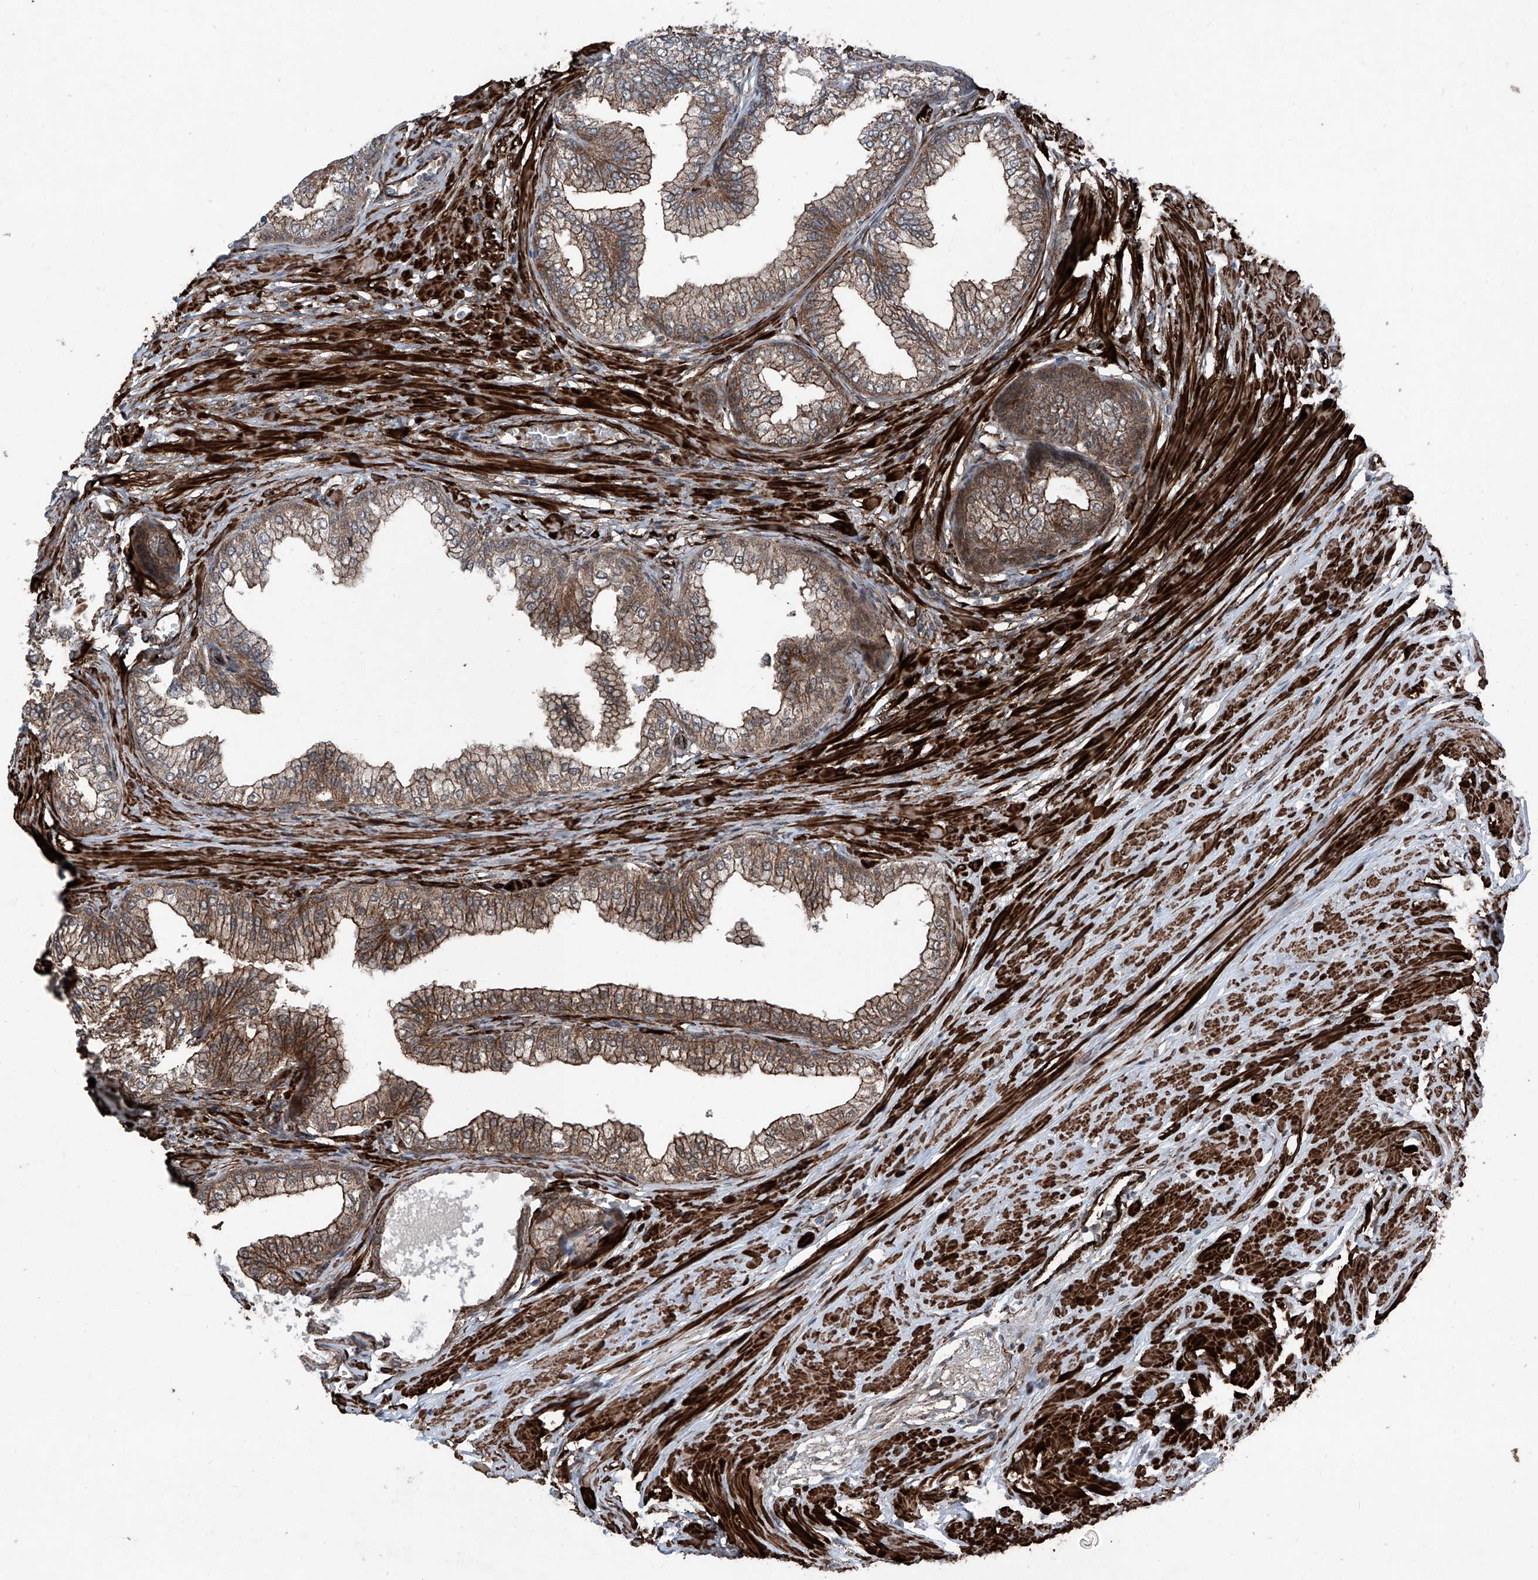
{"staining": {"intensity": "moderate", "quantity": ">75%", "location": "cytoplasmic/membranous"}, "tissue": "prostate", "cell_type": "Glandular cells", "image_type": "normal", "snomed": [{"axis": "morphology", "description": "Normal tissue, NOS"}, {"axis": "morphology", "description": "Urothelial carcinoma, Low grade"}, {"axis": "topography", "description": "Urinary bladder"}, {"axis": "topography", "description": "Prostate"}], "caption": "Prostate stained with IHC shows moderate cytoplasmic/membranous positivity in approximately >75% of glandular cells. (IHC, brightfield microscopy, high magnification).", "gene": "COA7", "patient": {"sex": "male", "age": 60}}